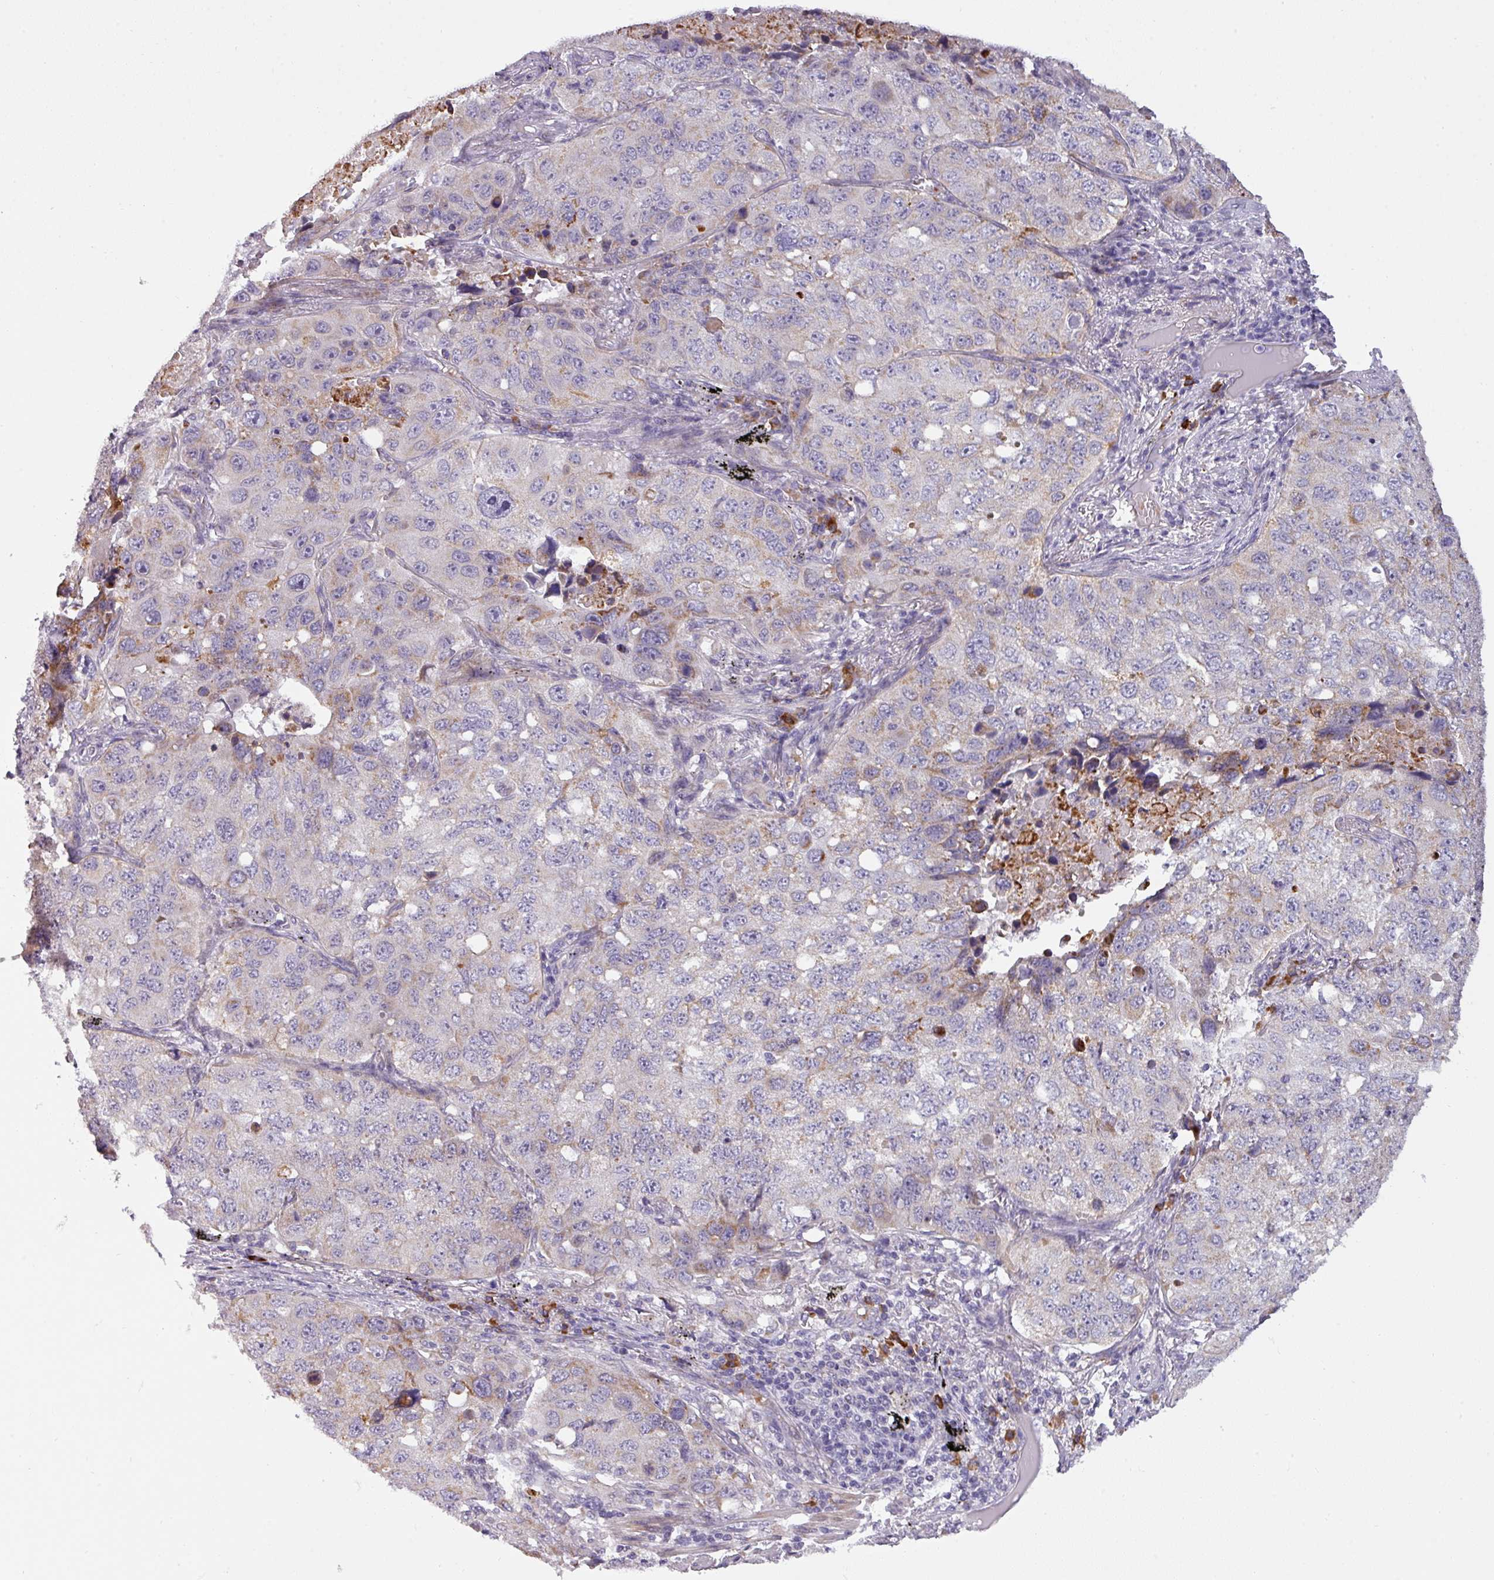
{"staining": {"intensity": "weak", "quantity": "<25%", "location": "cytoplasmic/membranous"}, "tissue": "lung cancer", "cell_type": "Tumor cells", "image_type": "cancer", "snomed": [{"axis": "morphology", "description": "Squamous cell carcinoma, NOS"}, {"axis": "topography", "description": "Lung"}], "caption": "Tumor cells are negative for protein expression in human lung squamous cell carcinoma.", "gene": "C2orf68", "patient": {"sex": "male", "age": 60}}